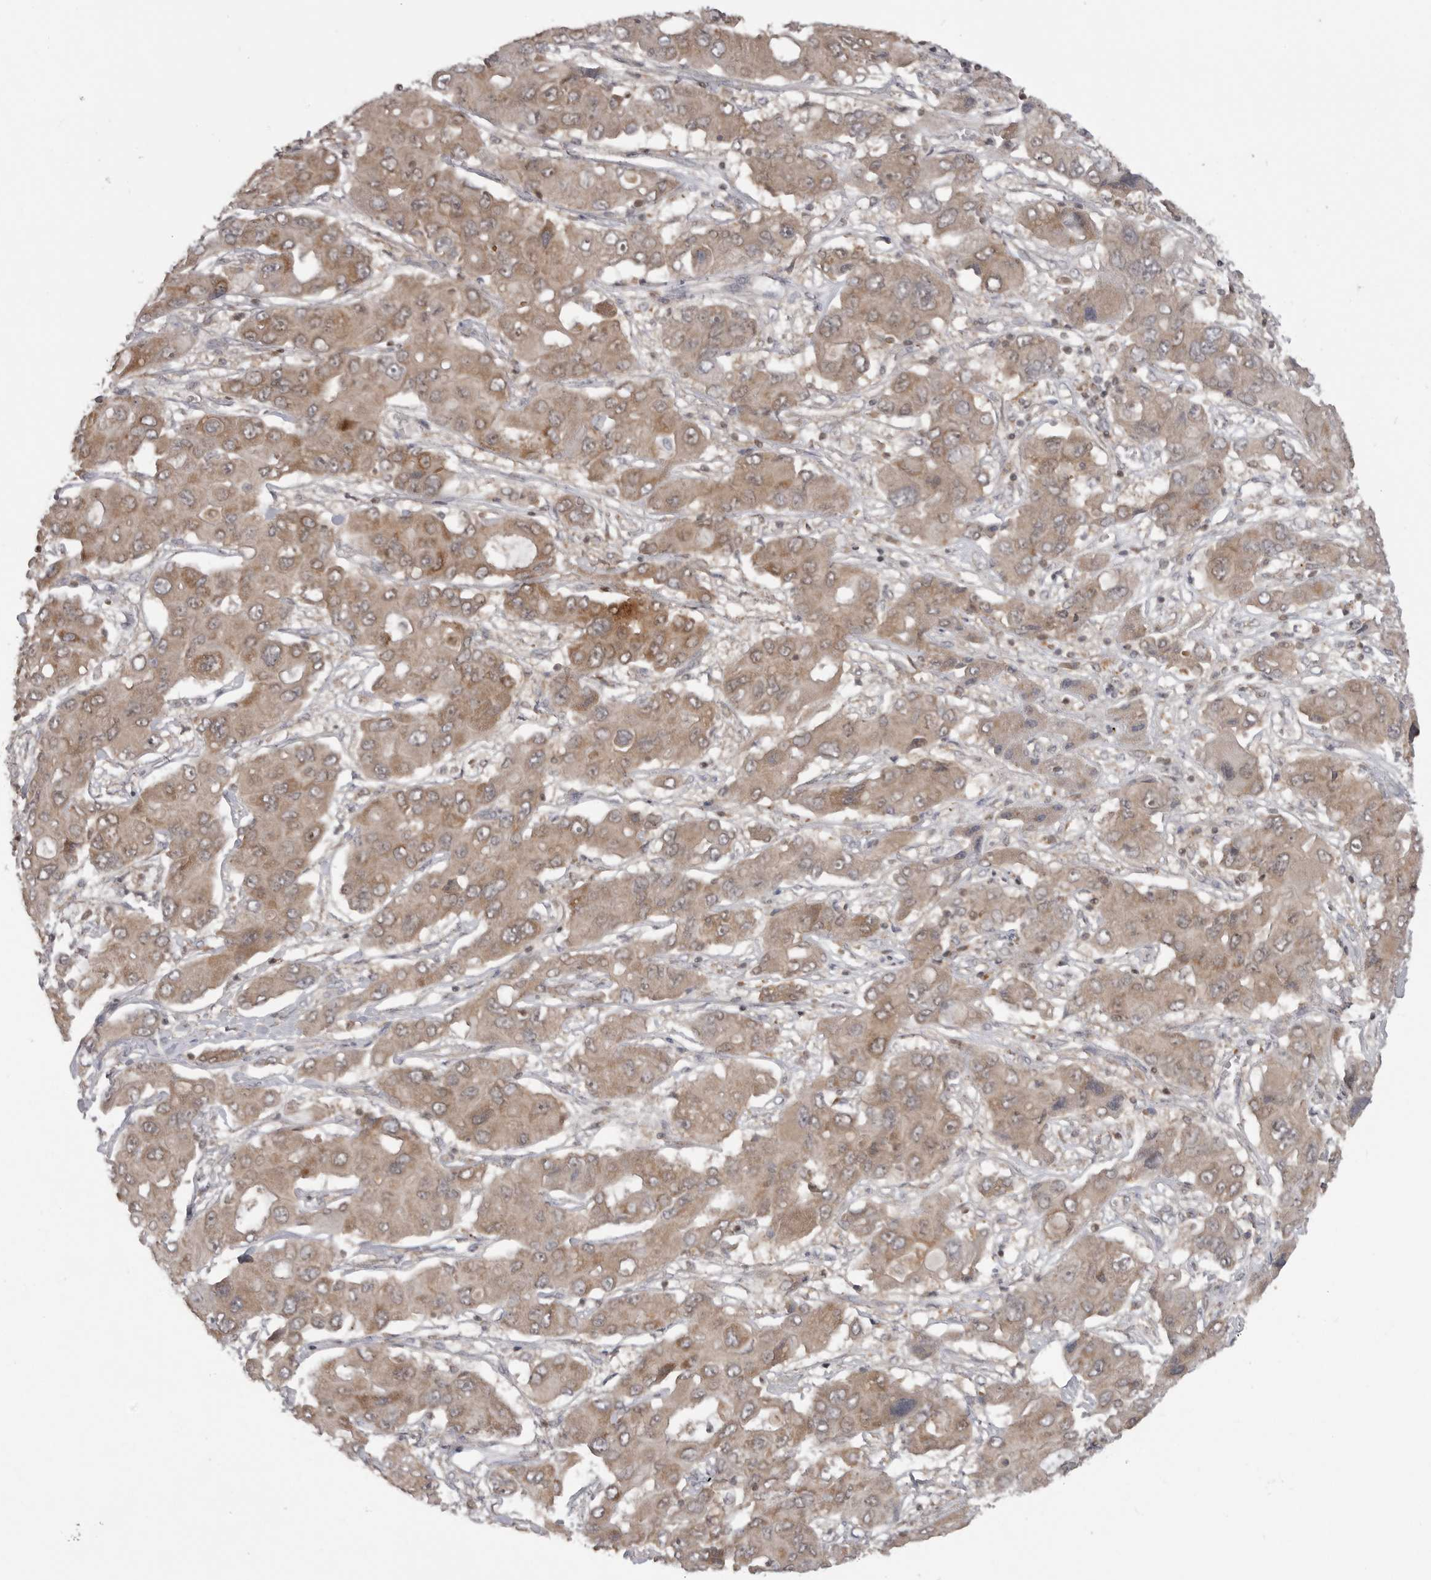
{"staining": {"intensity": "moderate", "quantity": ">75%", "location": "cytoplasmic/membranous"}, "tissue": "liver cancer", "cell_type": "Tumor cells", "image_type": "cancer", "snomed": [{"axis": "morphology", "description": "Cholangiocarcinoma"}, {"axis": "topography", "description": "Liver"}], "caption": "Liver cholangiocarcinoma stained with immunohistochemistry shows moderate cytoplasmic/membranous staining in about >75% of tumor cells.", "gene": "MAPK13", "patient": {"sex": "male", "age": 67}}